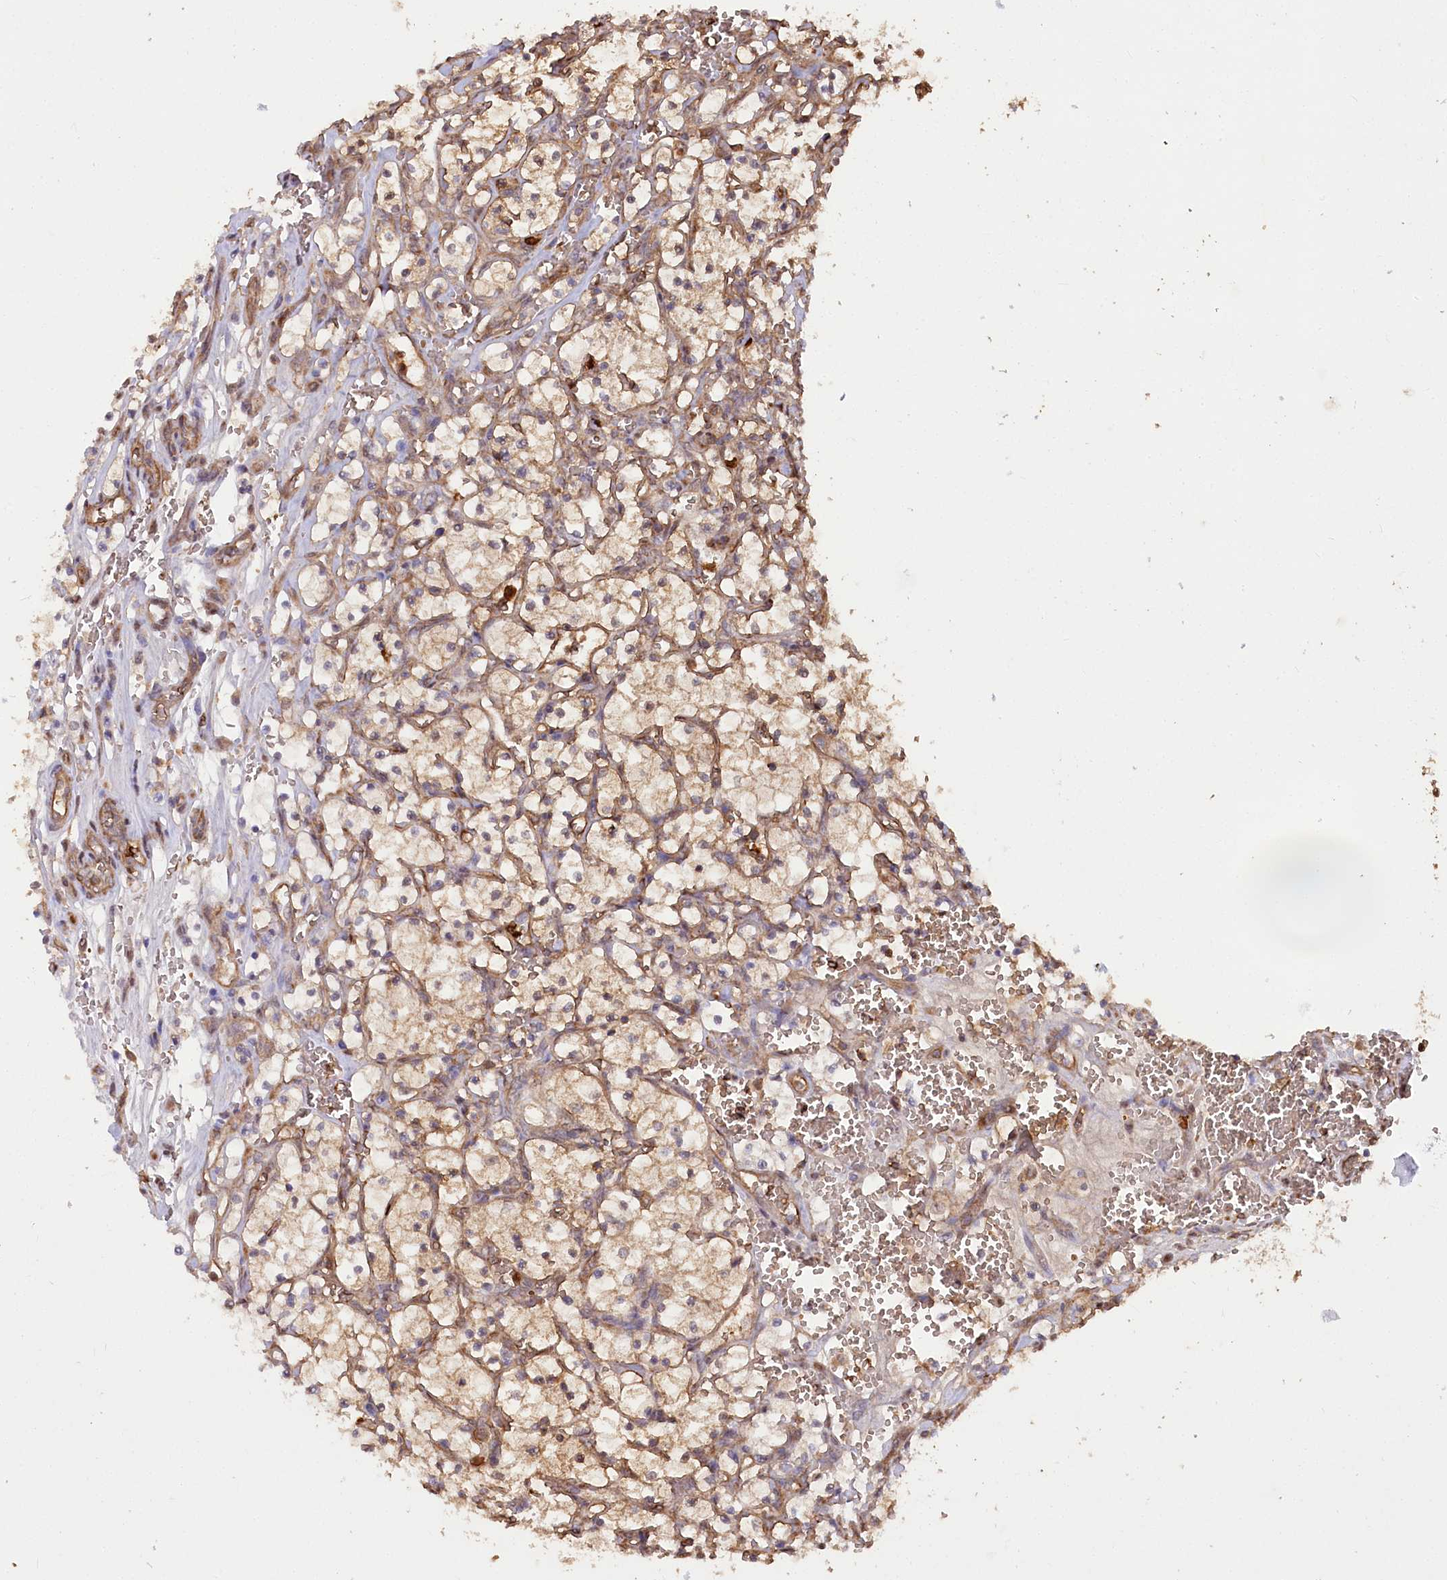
{"staining": {"intensity": "weak", "quantity": ">75%", "location": "cytoplasmic/membranous"}, "tissue": "renal cancer", "cell_type": "Tumor cells", "image_type": "cancer", "snomed": [{"axis": "morphology", "description": "Adenocarcinoma, NOS"}, {"axis": "topography", "description": "Kidney"}], "caption": "A brown stain shows weak cytoplasmic/membranous positivity of a protein in renal cancer (adenocarcinoma) tumor cells.", "gene": "LSG1", "patient": {"sex": "female", "age": 69}}